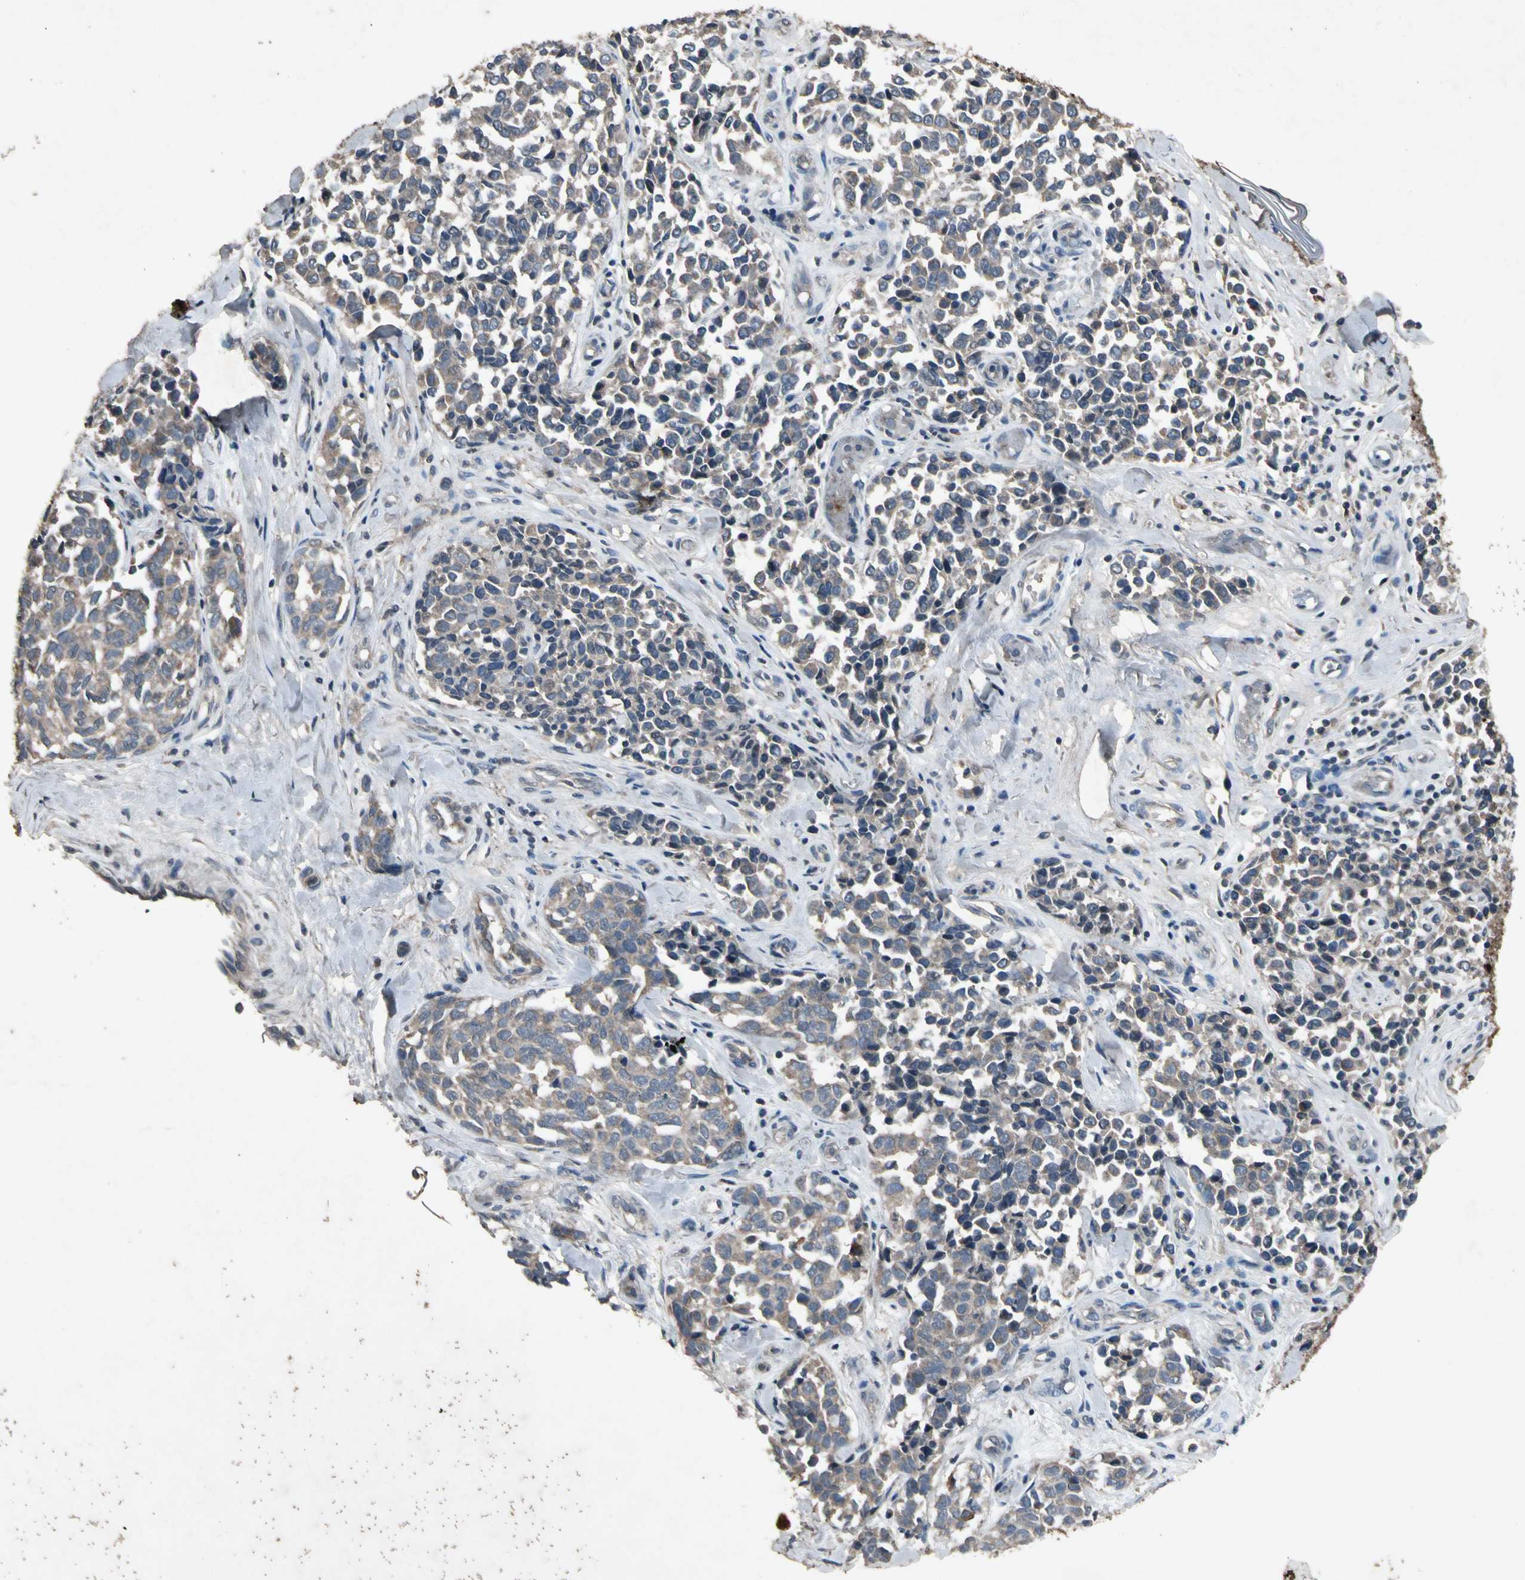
{"staining": {"intensity": "weak", "quantity": "25%-75%", "location": "cytoplasmic/membranous"}, "tissue": "melanoma", "cell_type": "Tumor cells", "image_type": "cancer", "snomed": [{"axis": "morphology", "description": "Malignant melanoma, NOS"}, {"axis": "topography", "description": "Skin"}], "caption": "Protein analysis of malignant melanoma tissue demonstrates weak cytoplasmic/membranous staining in about 25%-75% of tumor cells. (DAB (3,3'-diaminobenzidine) IHC, brown staining for protein, blue staining for nuclei).", "gene": "GPLD1", "patient": {"sex": "female", "age": 64}}